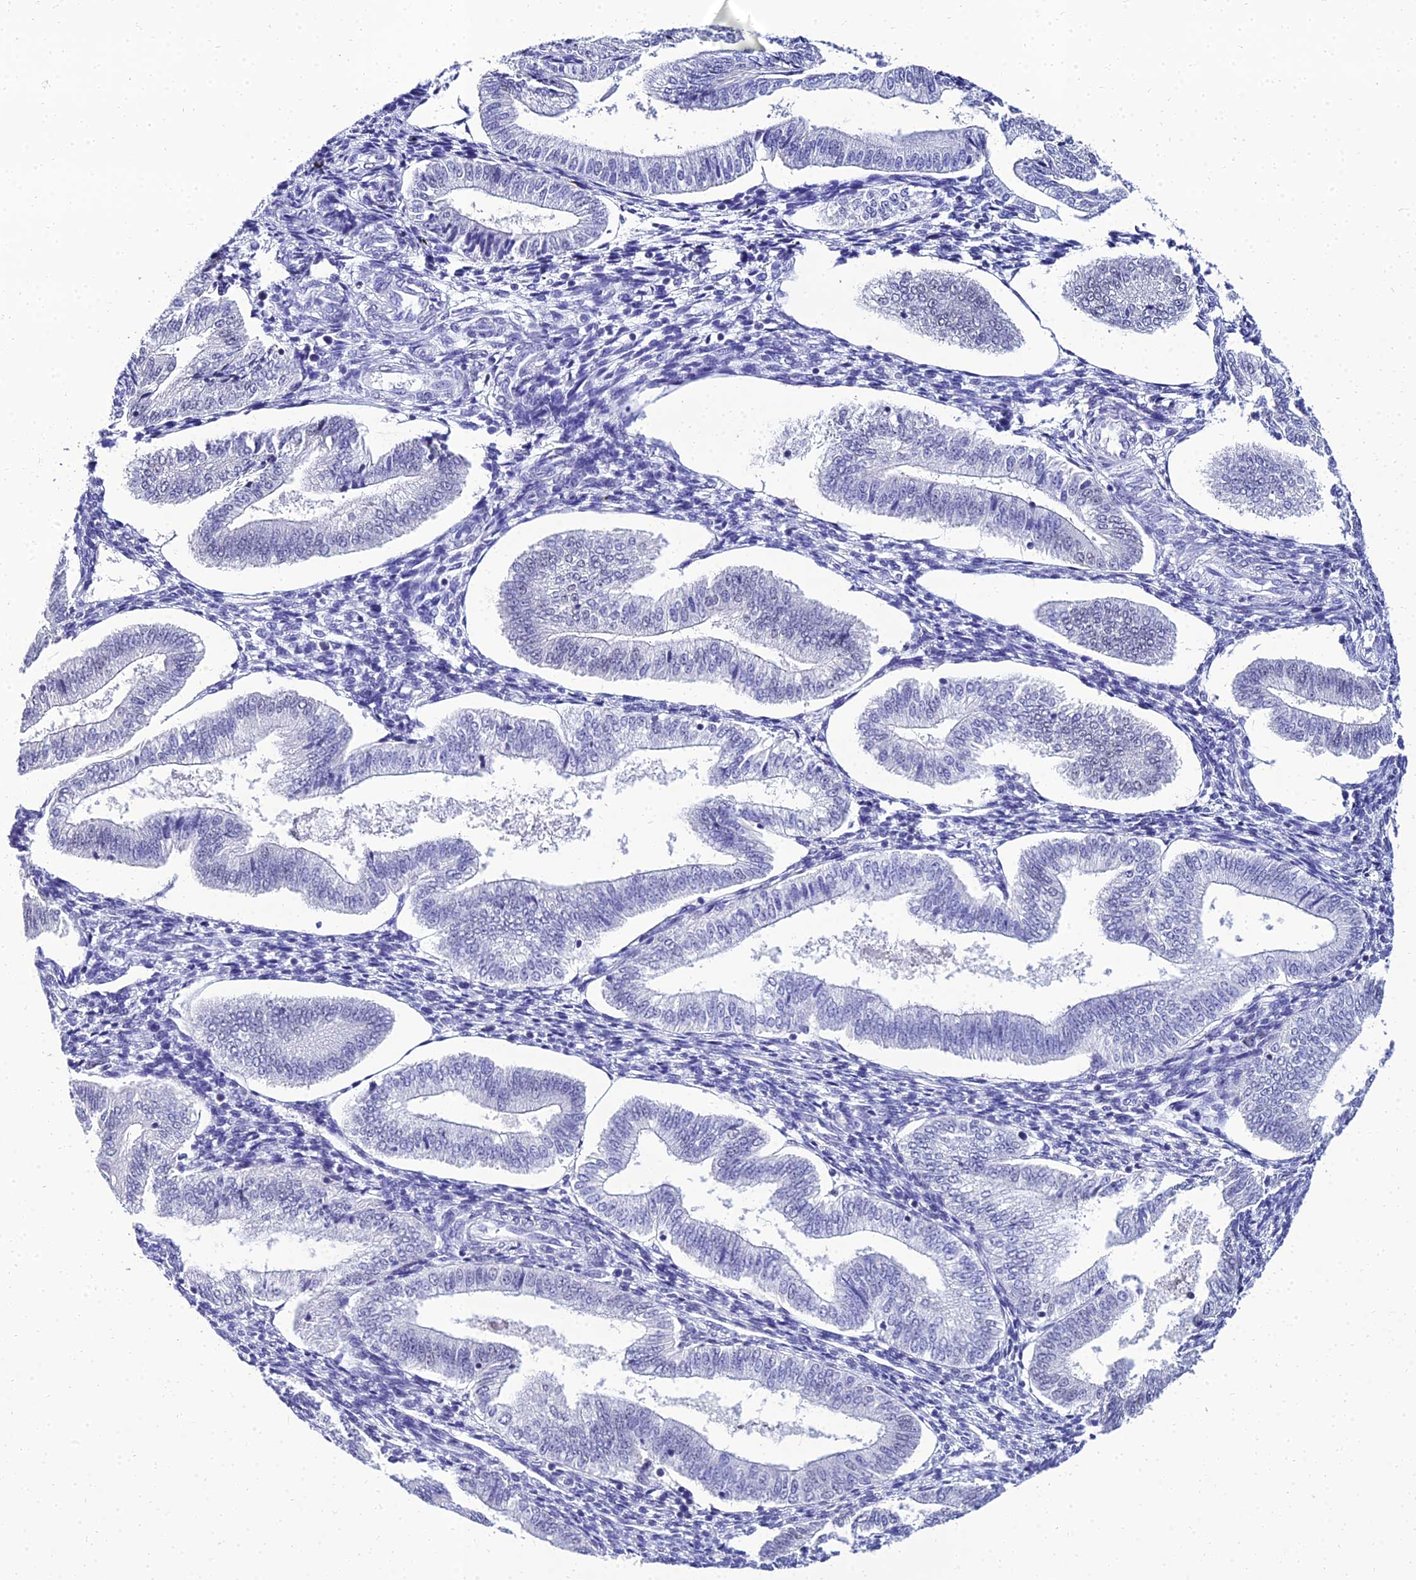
{"staining": {"intensity": "negative", "quantity": "none", "location": "none"}, "tissue": "endometrium", "cell_type": "Cells in endometrial stroma", "image_type": "normal", "snomed": [{"axis": "morphology", "description": "Normal tissue, NOS"}, {"axis": "topography", "description": "Endometrium"}], "caption": "The photomicrograph exhibits no significant positivity in cells in endometrial stroma of endometrium.", "gene": "PPP4R2", "patient": {"sex": "female", "age": 34}}